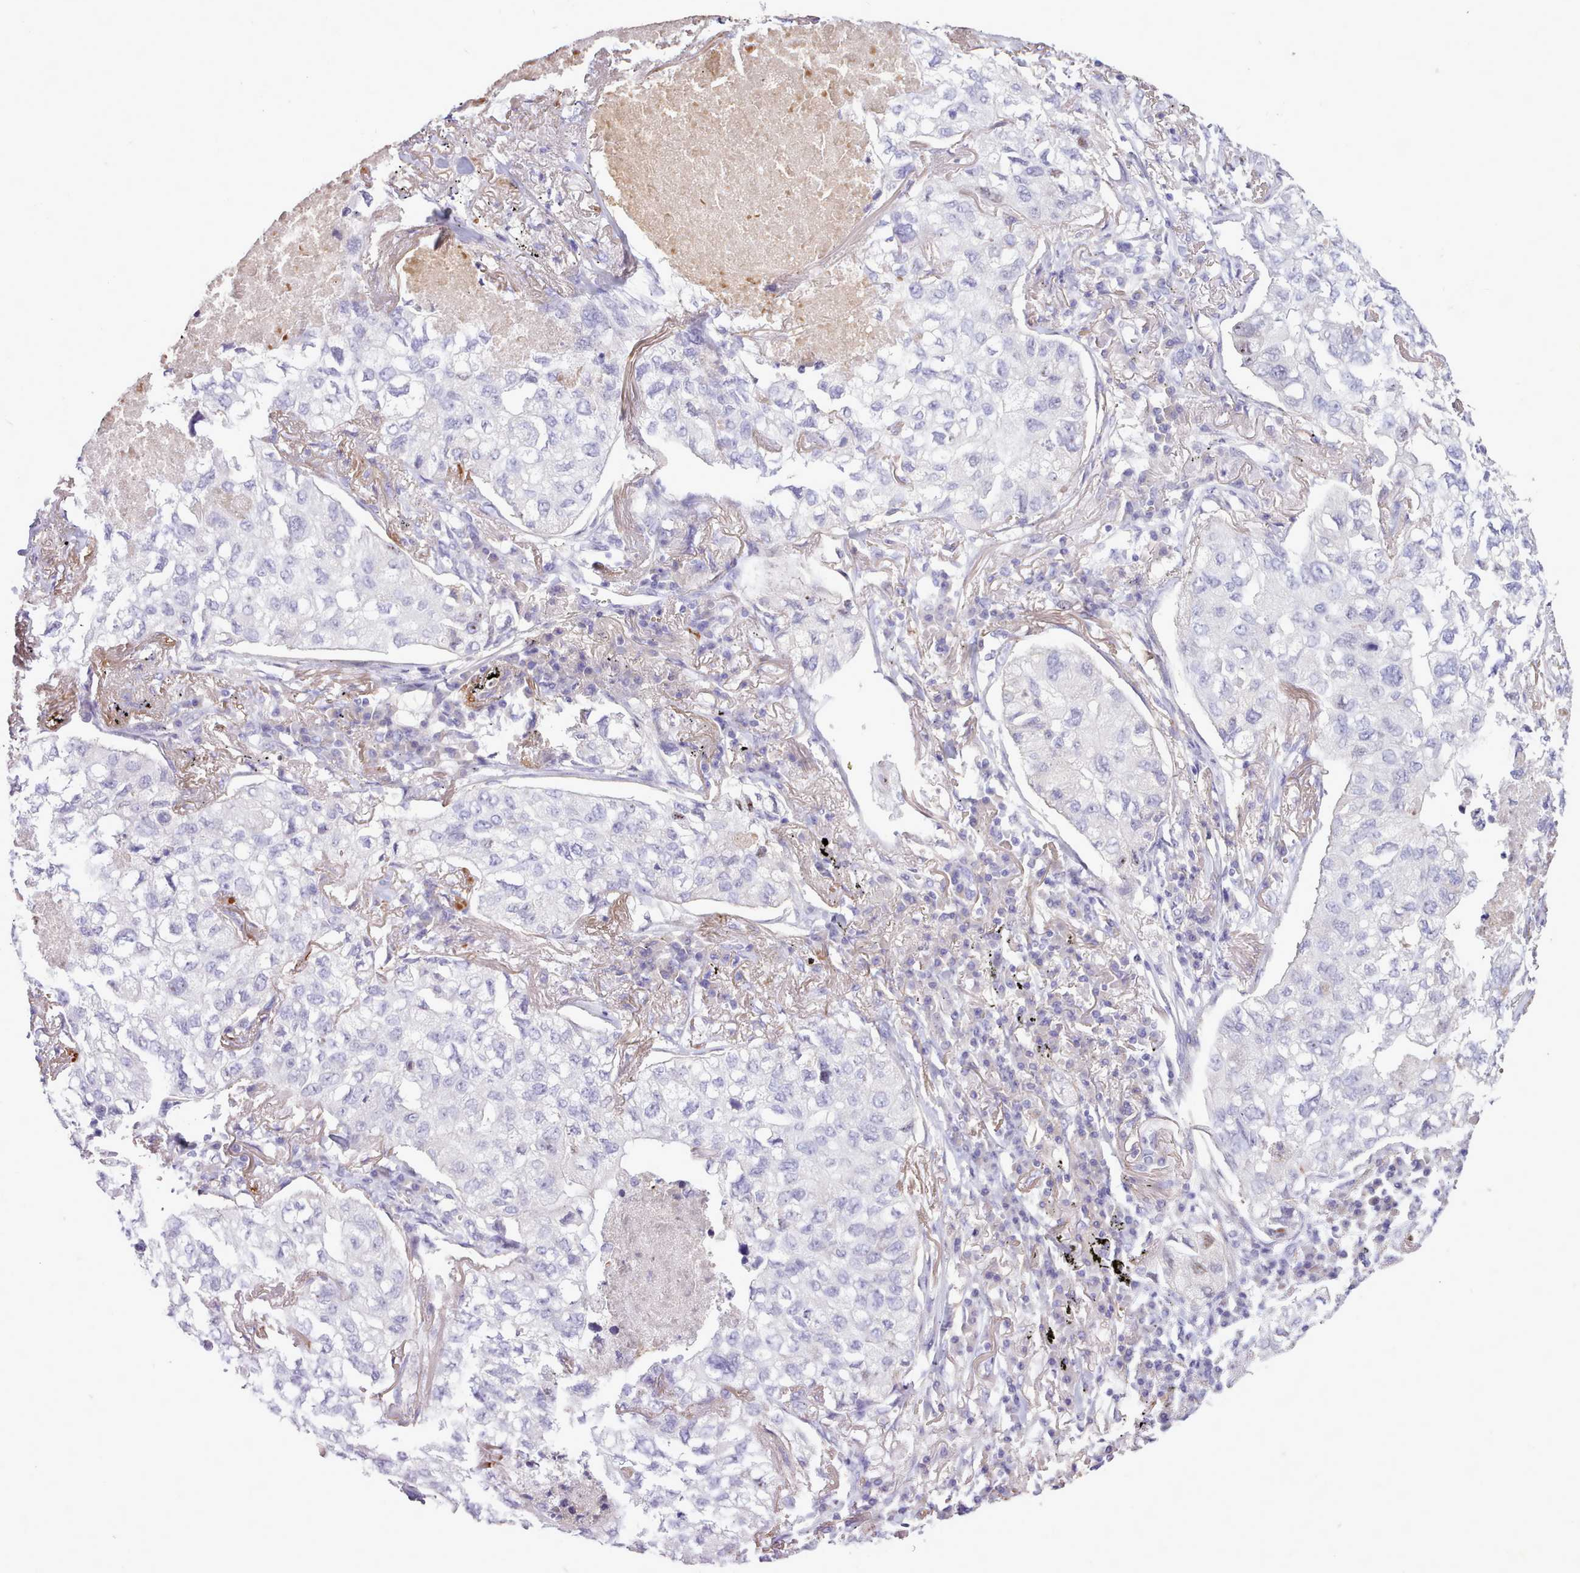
{"staining": {"intensity": "negative", "quantity": "none", "location": "none"}, "tissue": "lung cancer", "cell_type": "Tumor cells", "image_type": "cancer", "snomed": [{"axis": "morphology", "description": "Adenocarcinoma, NOS"}, {"axis": "topography", "description": "Lung"}], "caption": "Tumor cells are negative for protein expression in human lung cancer.", "gene": "CYP2A13", "patient": {"sex": "male", "age": 65}}